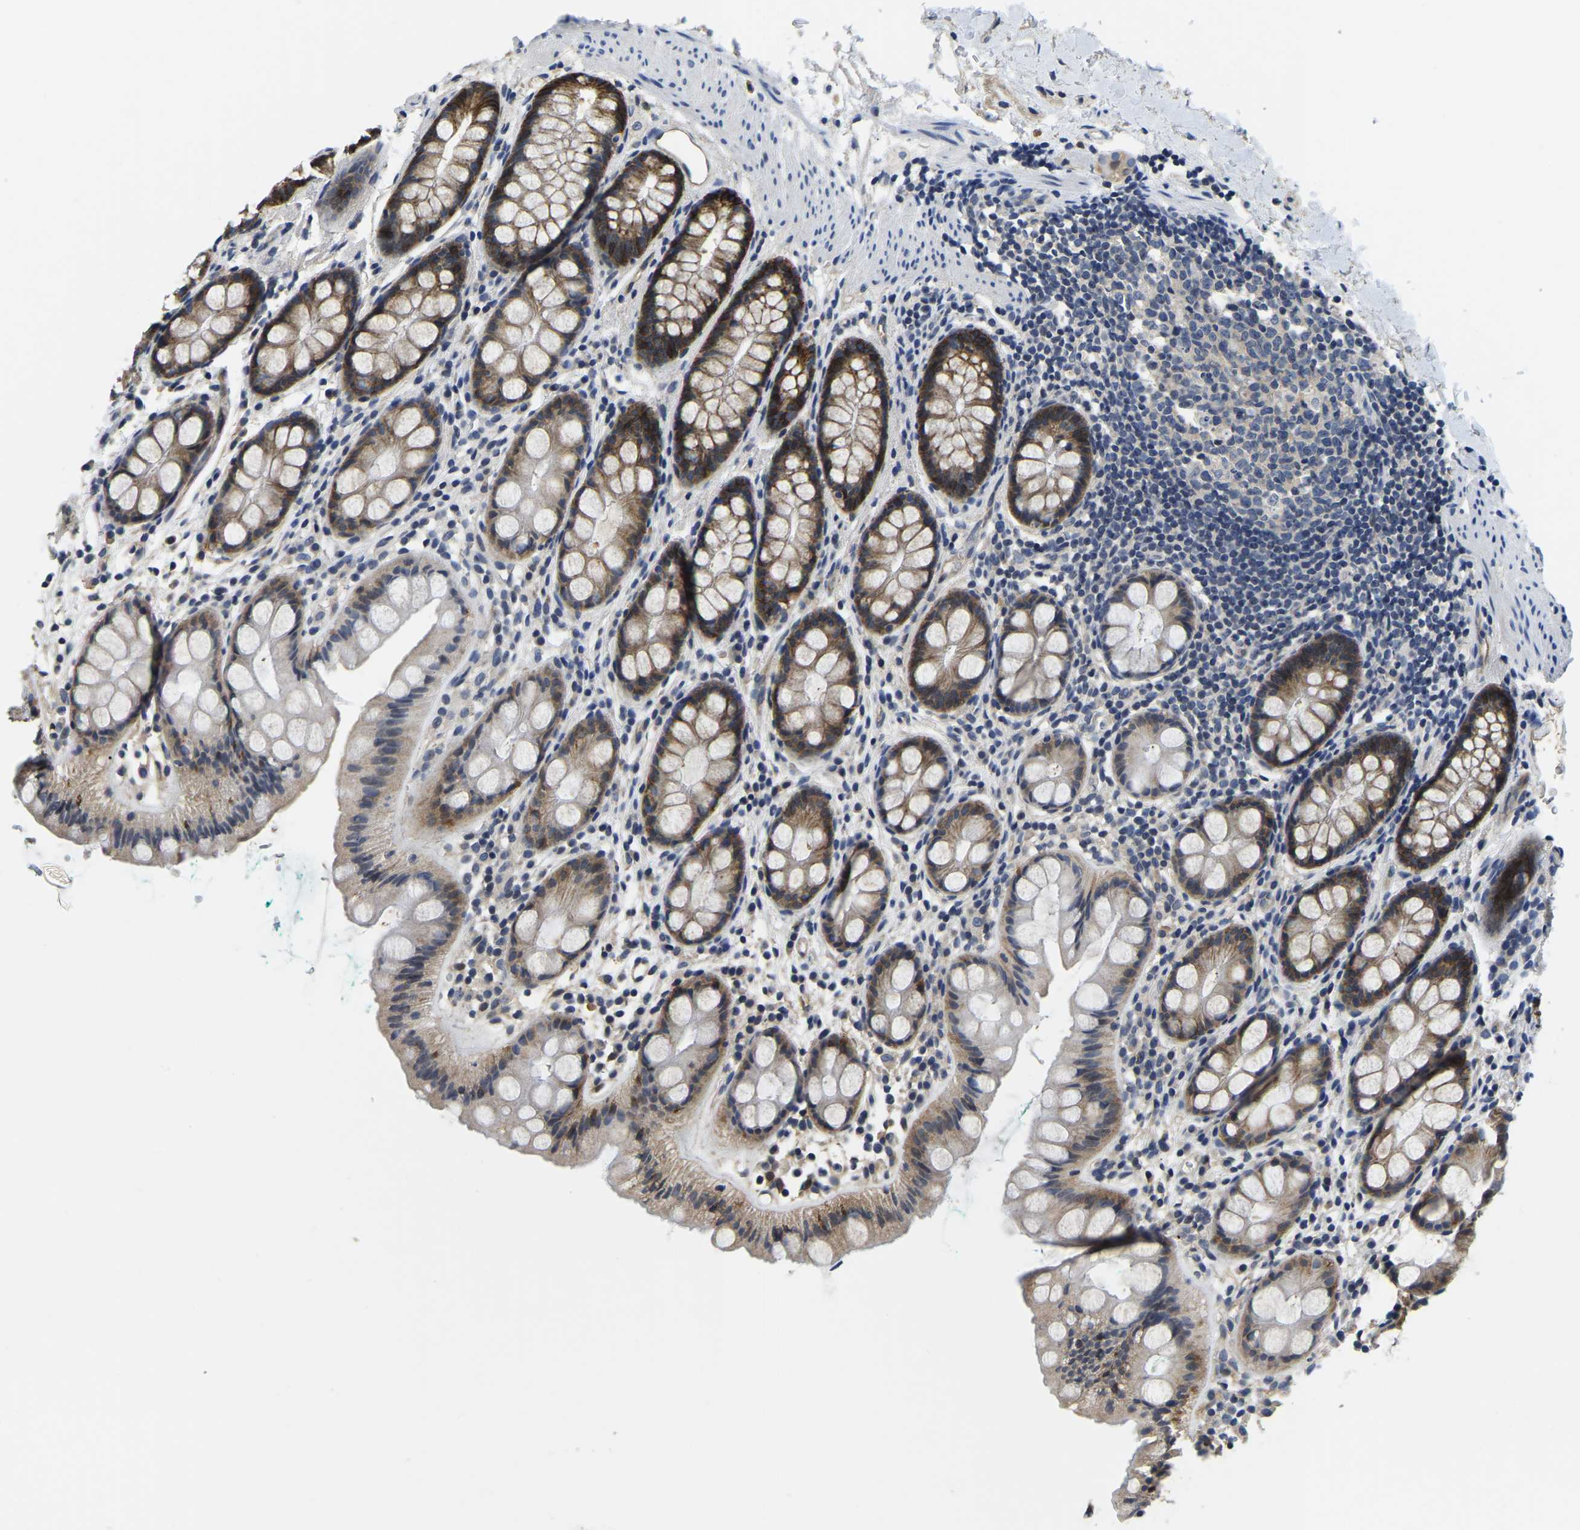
{"staining": {"intensity": "strong", "quantity": "25%-75%", "location": "cytoplasmic/membranous"}, "tissue": "rectum", "cell_type": "Glandular cells", "image_type": "normal", "snomed": [{"axis": "morphology", "description": "Normal tissue, NOS"}, {"axis": "topography", "description": "Rectum"}], "caption": "Protein staining by IHC displays strong cytoplasmic/membranous expression in about 25%-75% of glandular cells in benign rectum.", "gene": "ITGA2", "patient": {"sex": "female", "age": 65}}